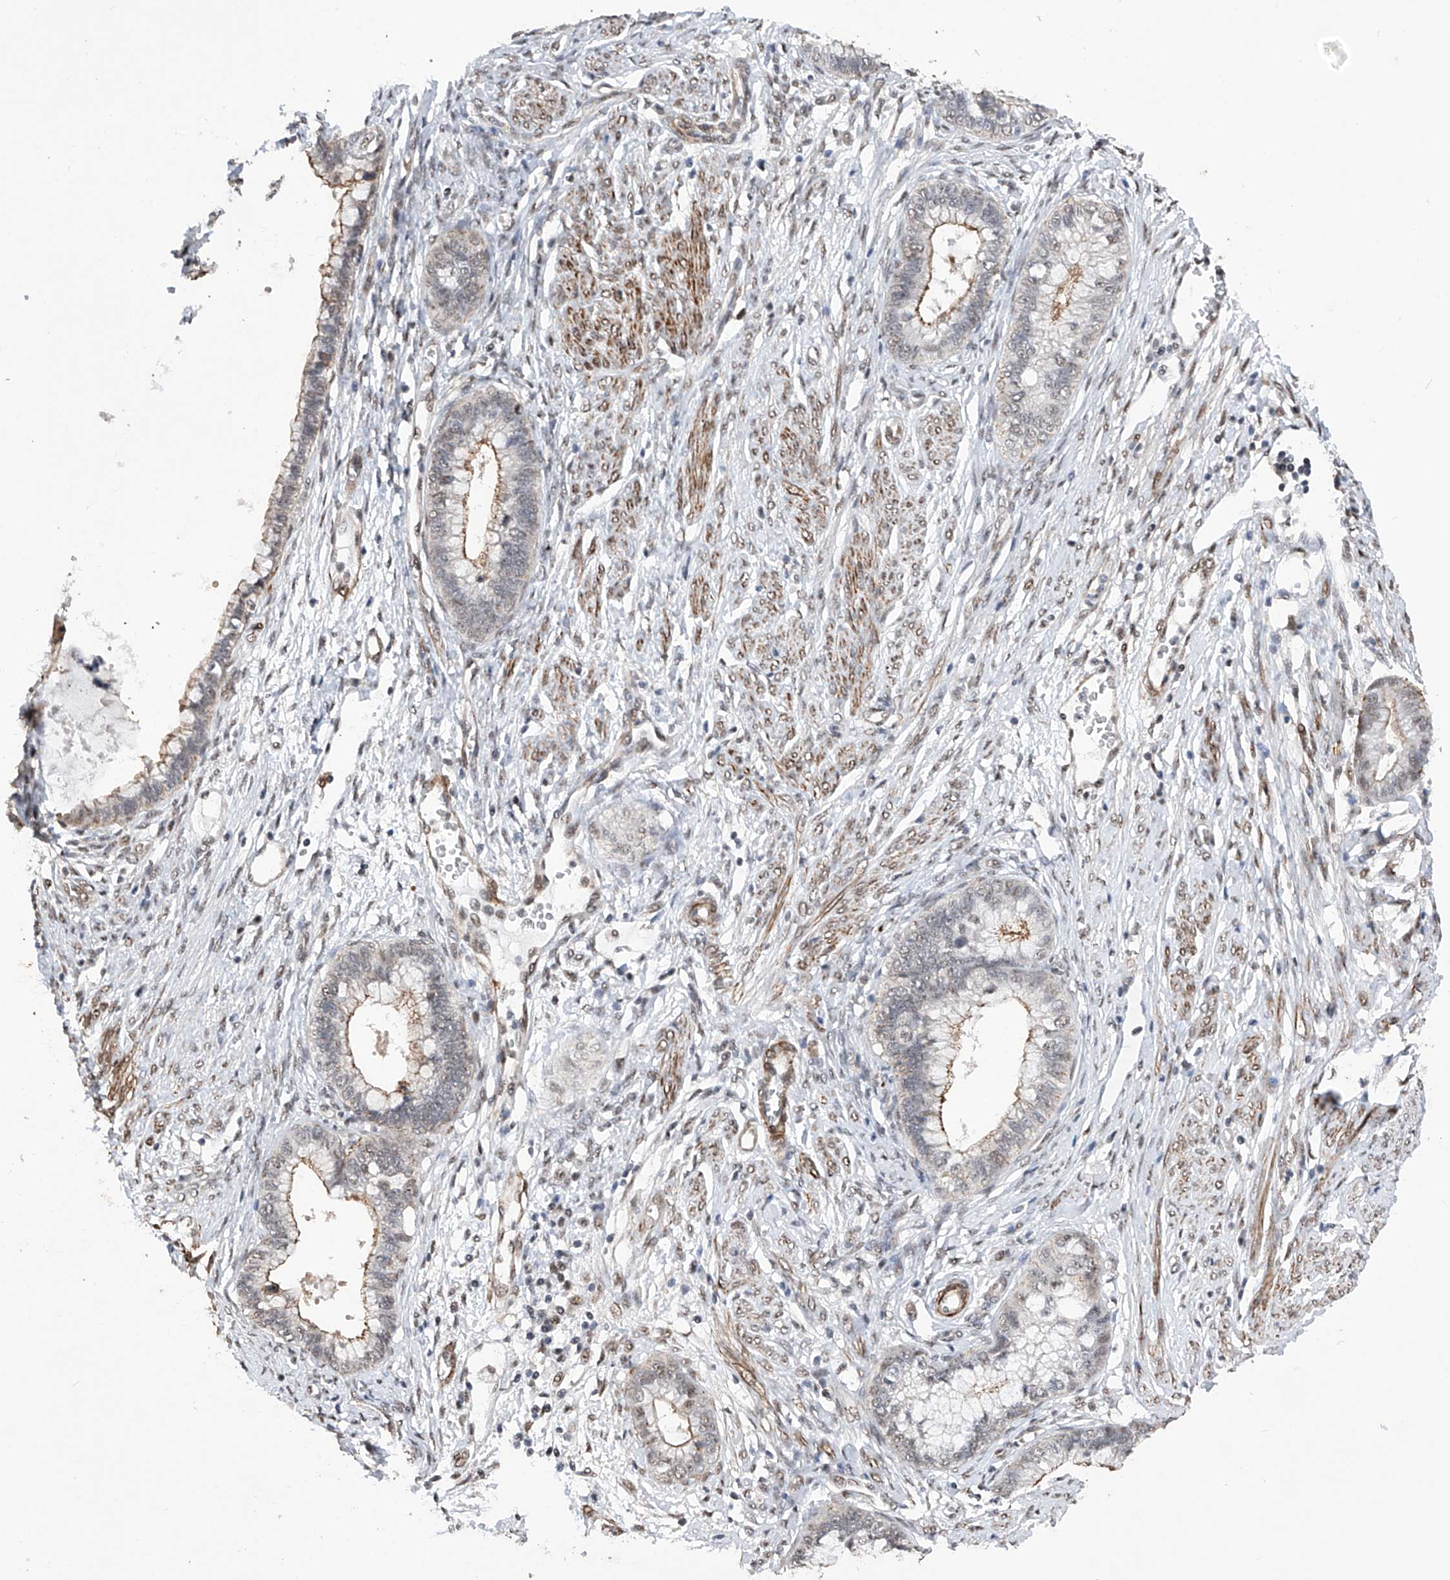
{"staining": {"intensity": "weak", "quantity": "25%-75%", "location": "cytoplasmic/membranous"}, "tissue": "cervical cancer", "cell_type": "Tumor cells", "image_type": "cancer", "snomed": [{"axis": "morphology", "description": "Adenocarcinoma, NOS"}, {"axis": "topography", "description": "Cervix"}], "caption": "Weak cytoplasmic/membranous expression for a protein is identified in about 25%-75% of tumor cells of adenocarcinoma (cervical) using immunohistochemistry (IHC).", "gene": "NFATC4", "patient": {"sex": "female", "age": 44}}